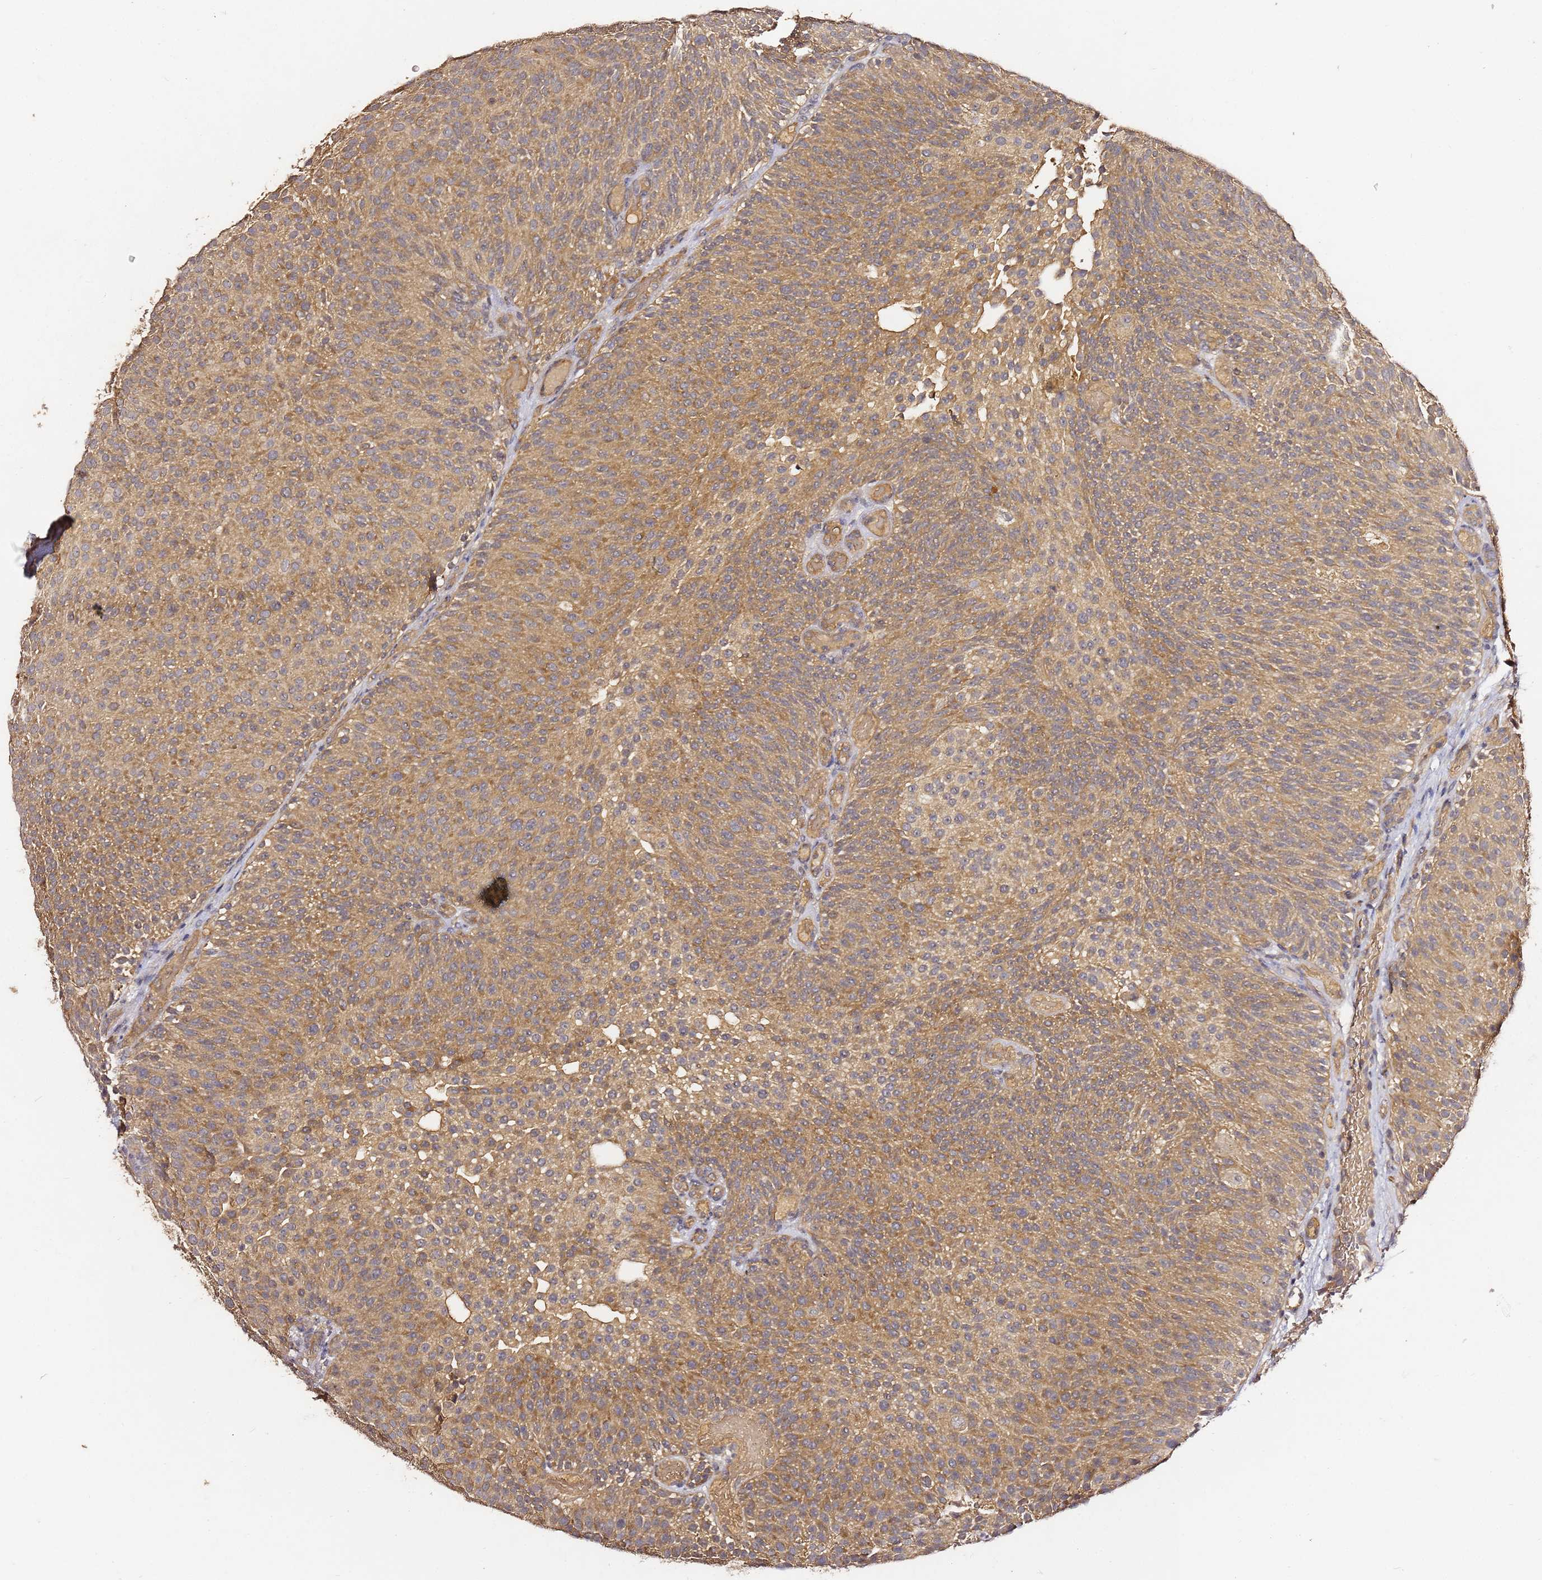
{"staining": {"intensity": "moderate", "quantity": ">75%", "location": "cytoplasmic/membranous"}, "tissue": "urothelial cancer", "cell_type": "Tumor cells", "image_type": "cancer", "snomed": [{"axis": "morphology", "description": "Urothelial carcinoma, Low grade"}, {"axis": "topography", "description": "Urinary bladder"}], "caption": "Brown immunohistochemical staining in urothelial cancer displays moderate cytoplasmic/membranous positivity in about >75% of tumor cells. (DAB (3,3'-diaminobenzidine) IHC with brightfield microscopy, high magnification).", "gene": "C6orf136", "patient": {"sex": "male", "age": 78}}